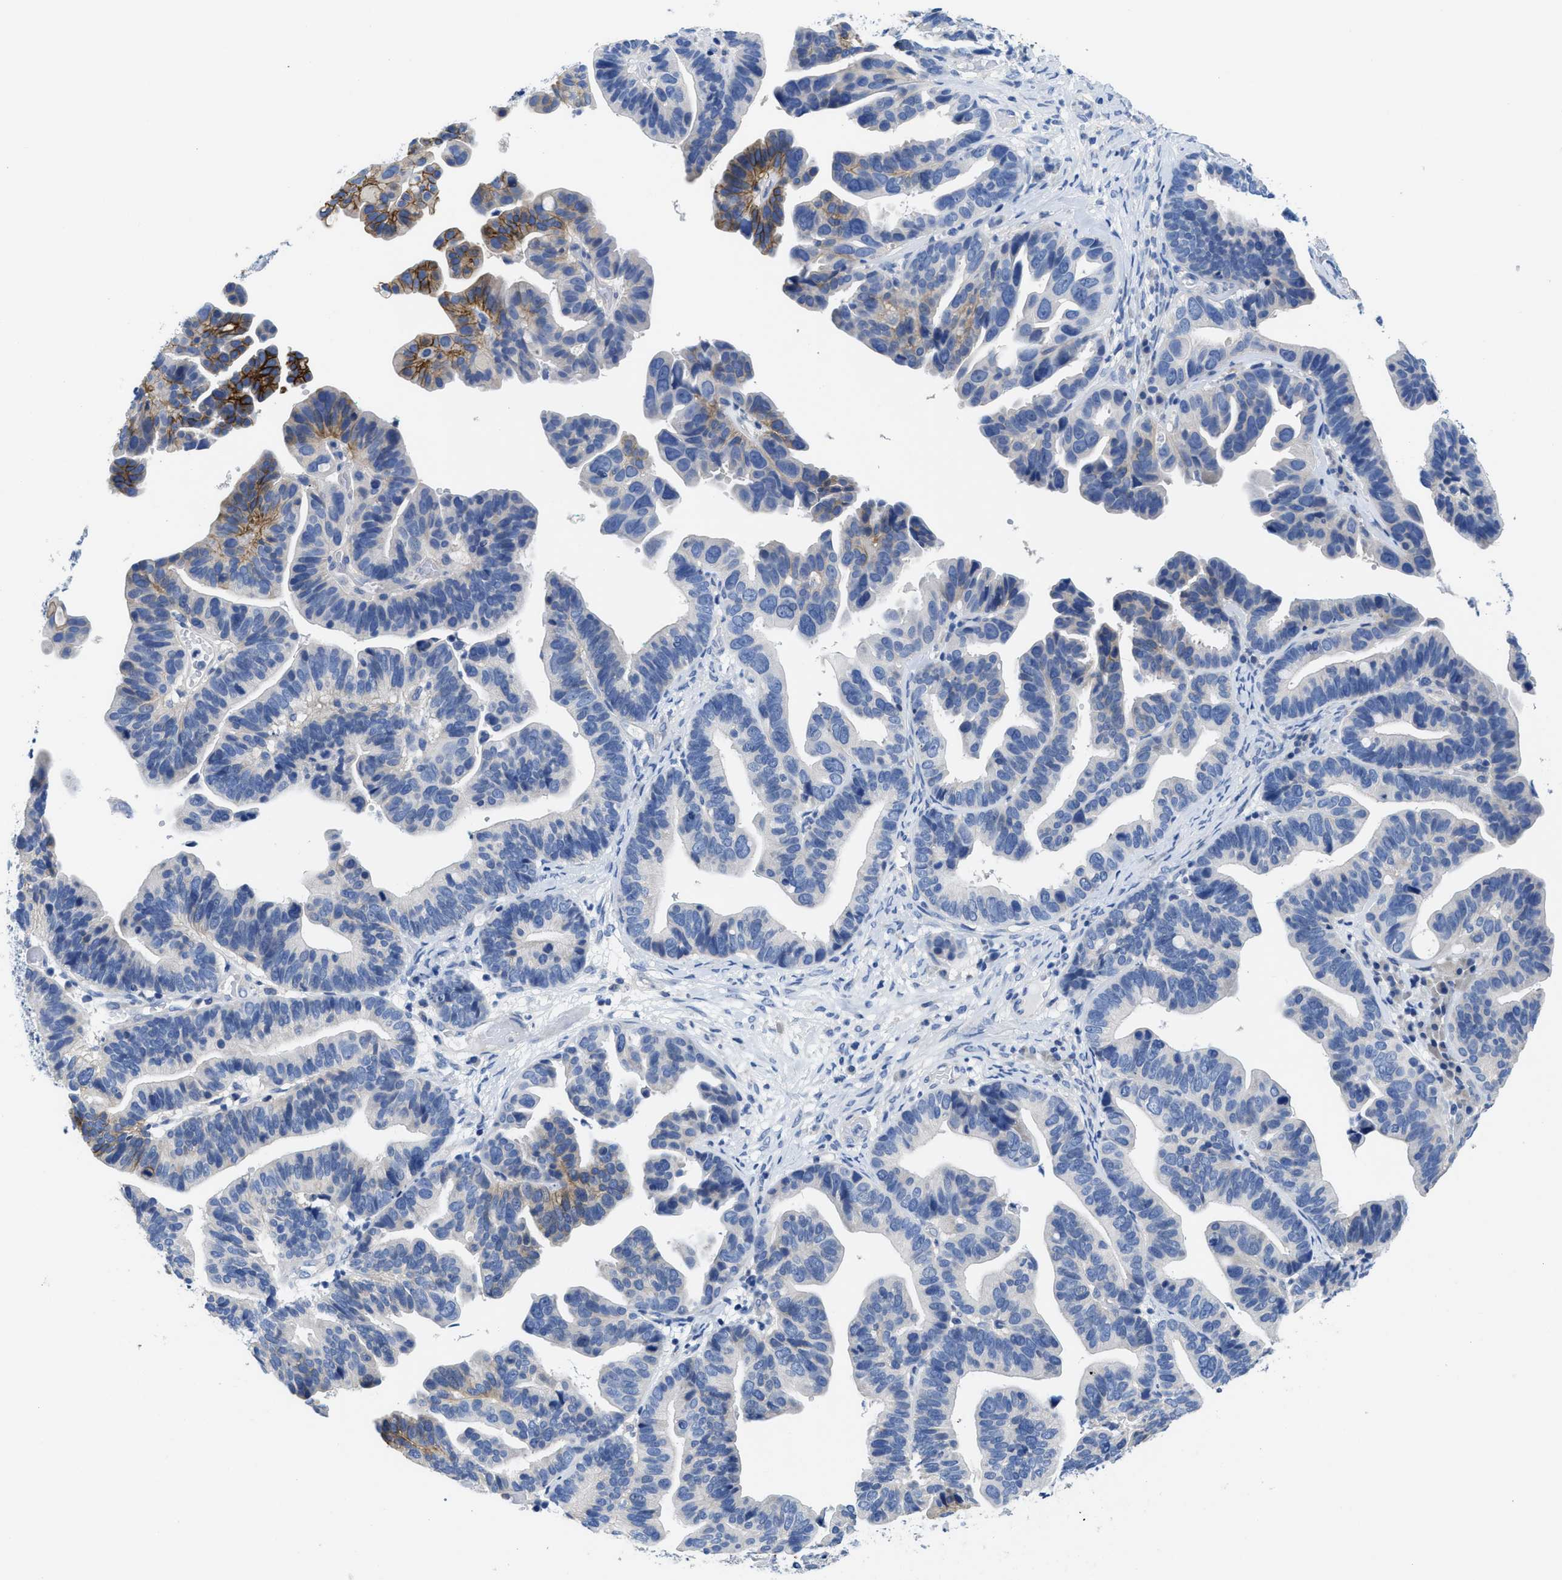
{"staining": {"intensity": "strong", "quantity": "<25%", "location": "cytoplasmic/membranous"}, "tissue": "ovarian cancer", "cell_type": "Tumor cells", "image_type": "cancer", "snomed": [{"axis": "morphology", "description": "Cystadenocarcinoma, serous, NOS"}, {"axis": "topography", "description": "Ovary"}], "caption": "The micrograph displays staining of serous cystadenocarcinoma (ovarian), revealing strong cytoplasmic/membranous protein staining (brown color) within tumor cells. Immunohistochemistry (ihc) stains the protein in brown and the nuclei are stained blue.", "gene": "CA9", "patient": {"sex": "female", "age": 56}}